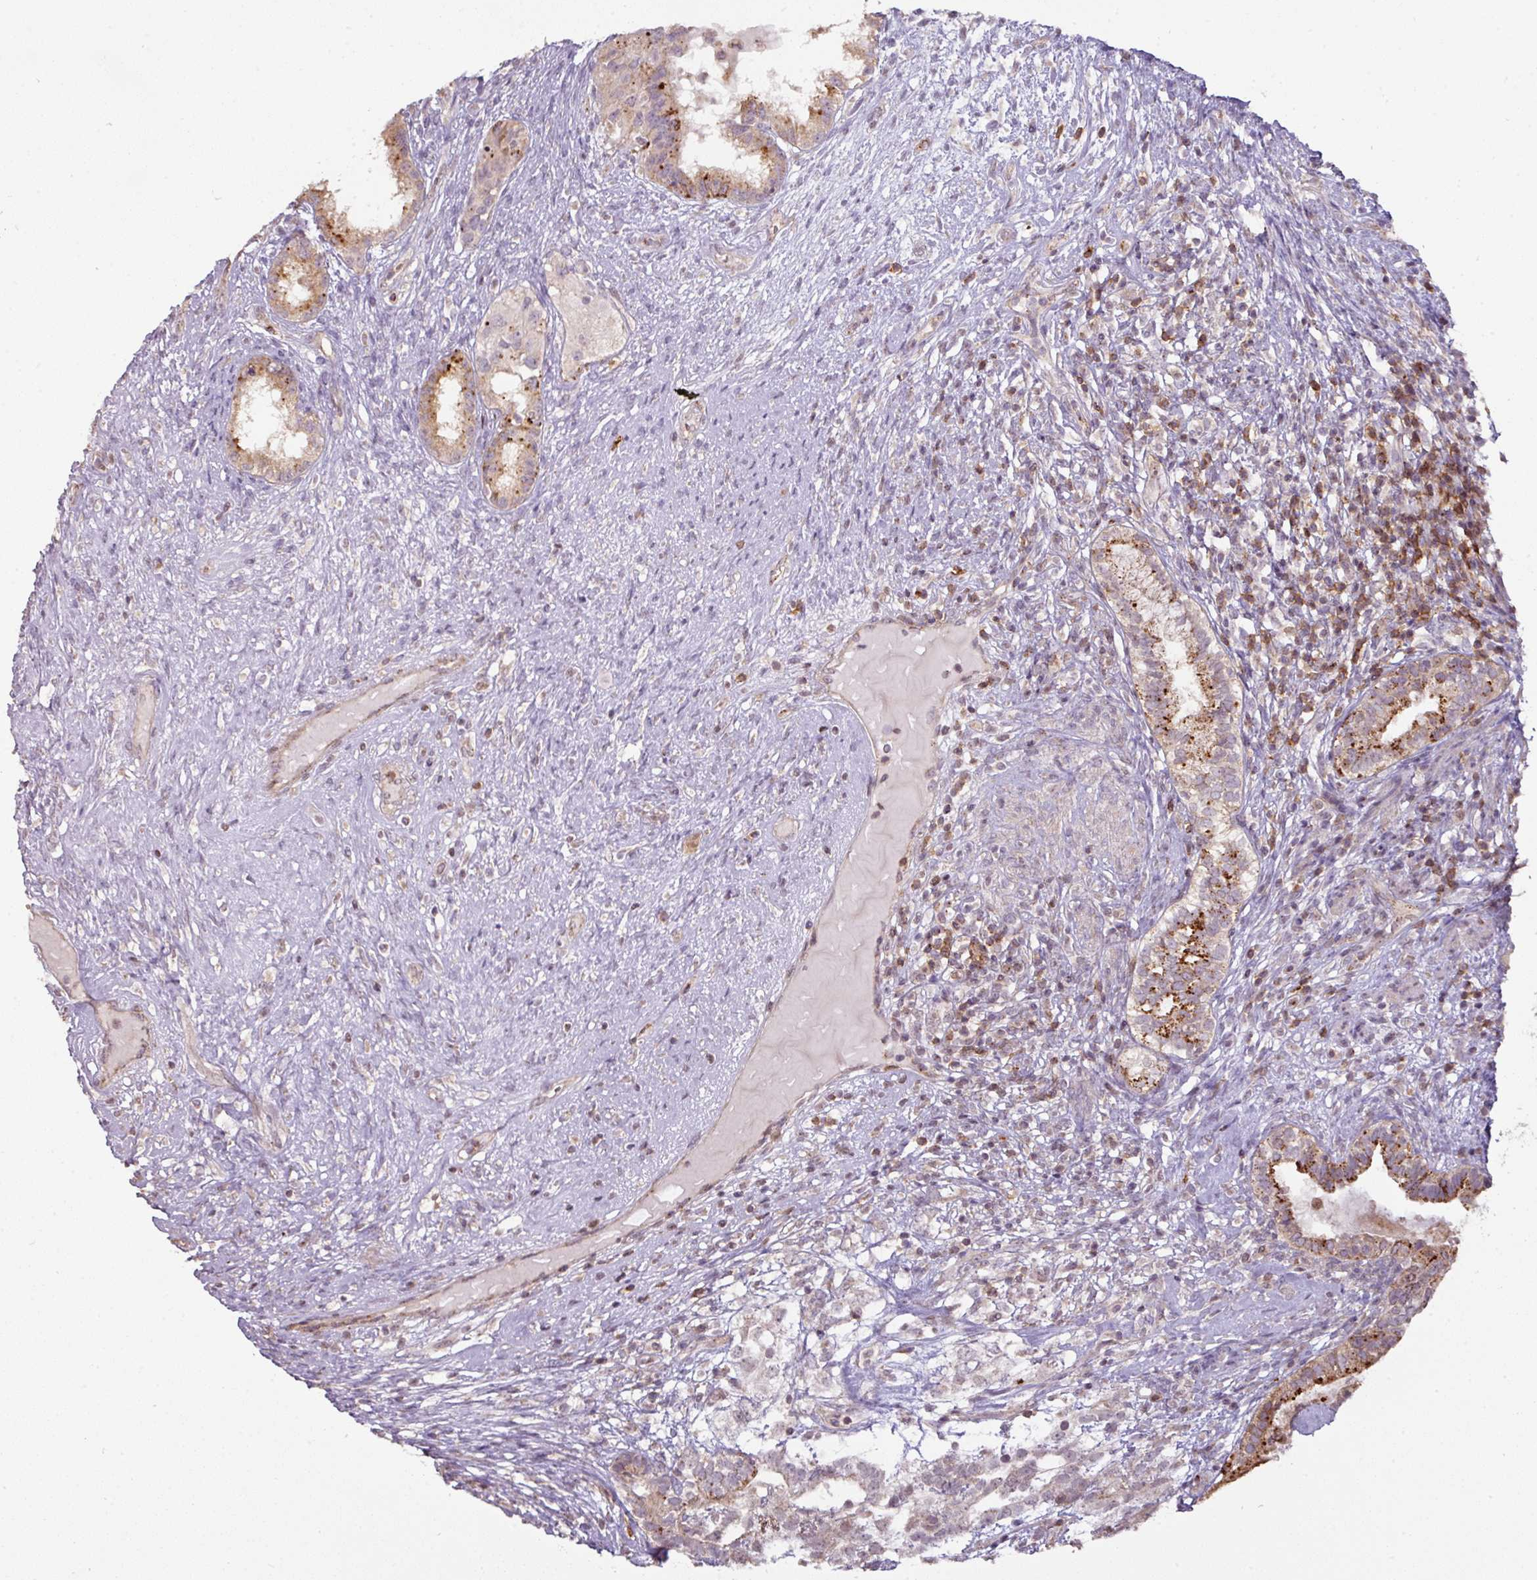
{"staining": {"intensity": "moderate", "quantity": "25%-75%", "location": "cytoplasmic/membranous"}, "tissue": "testis cancer", "cell_type": "Tumor cells", "image_type": "cancer", "snomed": [{"axis": "morphology", "description": "Seminoma, NOS"}, {"axis": "morphology", "description": "Carcinoma, Embryonal, NOS"}, {"axis": "topography", "description": "Testis"}], "caption": "Immunohistochemical staining of human testis cancer demonstrates moderate cytoplasmic/membranous protein expression in approximately 25%-75% of tumor cells. (Stains: DAB (3,3'-diaminobenzidine) in brown, nuclei in blue, Microscopy: brightfield microscopy at high magnification).", "gene": "CXCR5", "patient": {"sex": "male", "age": 41}}